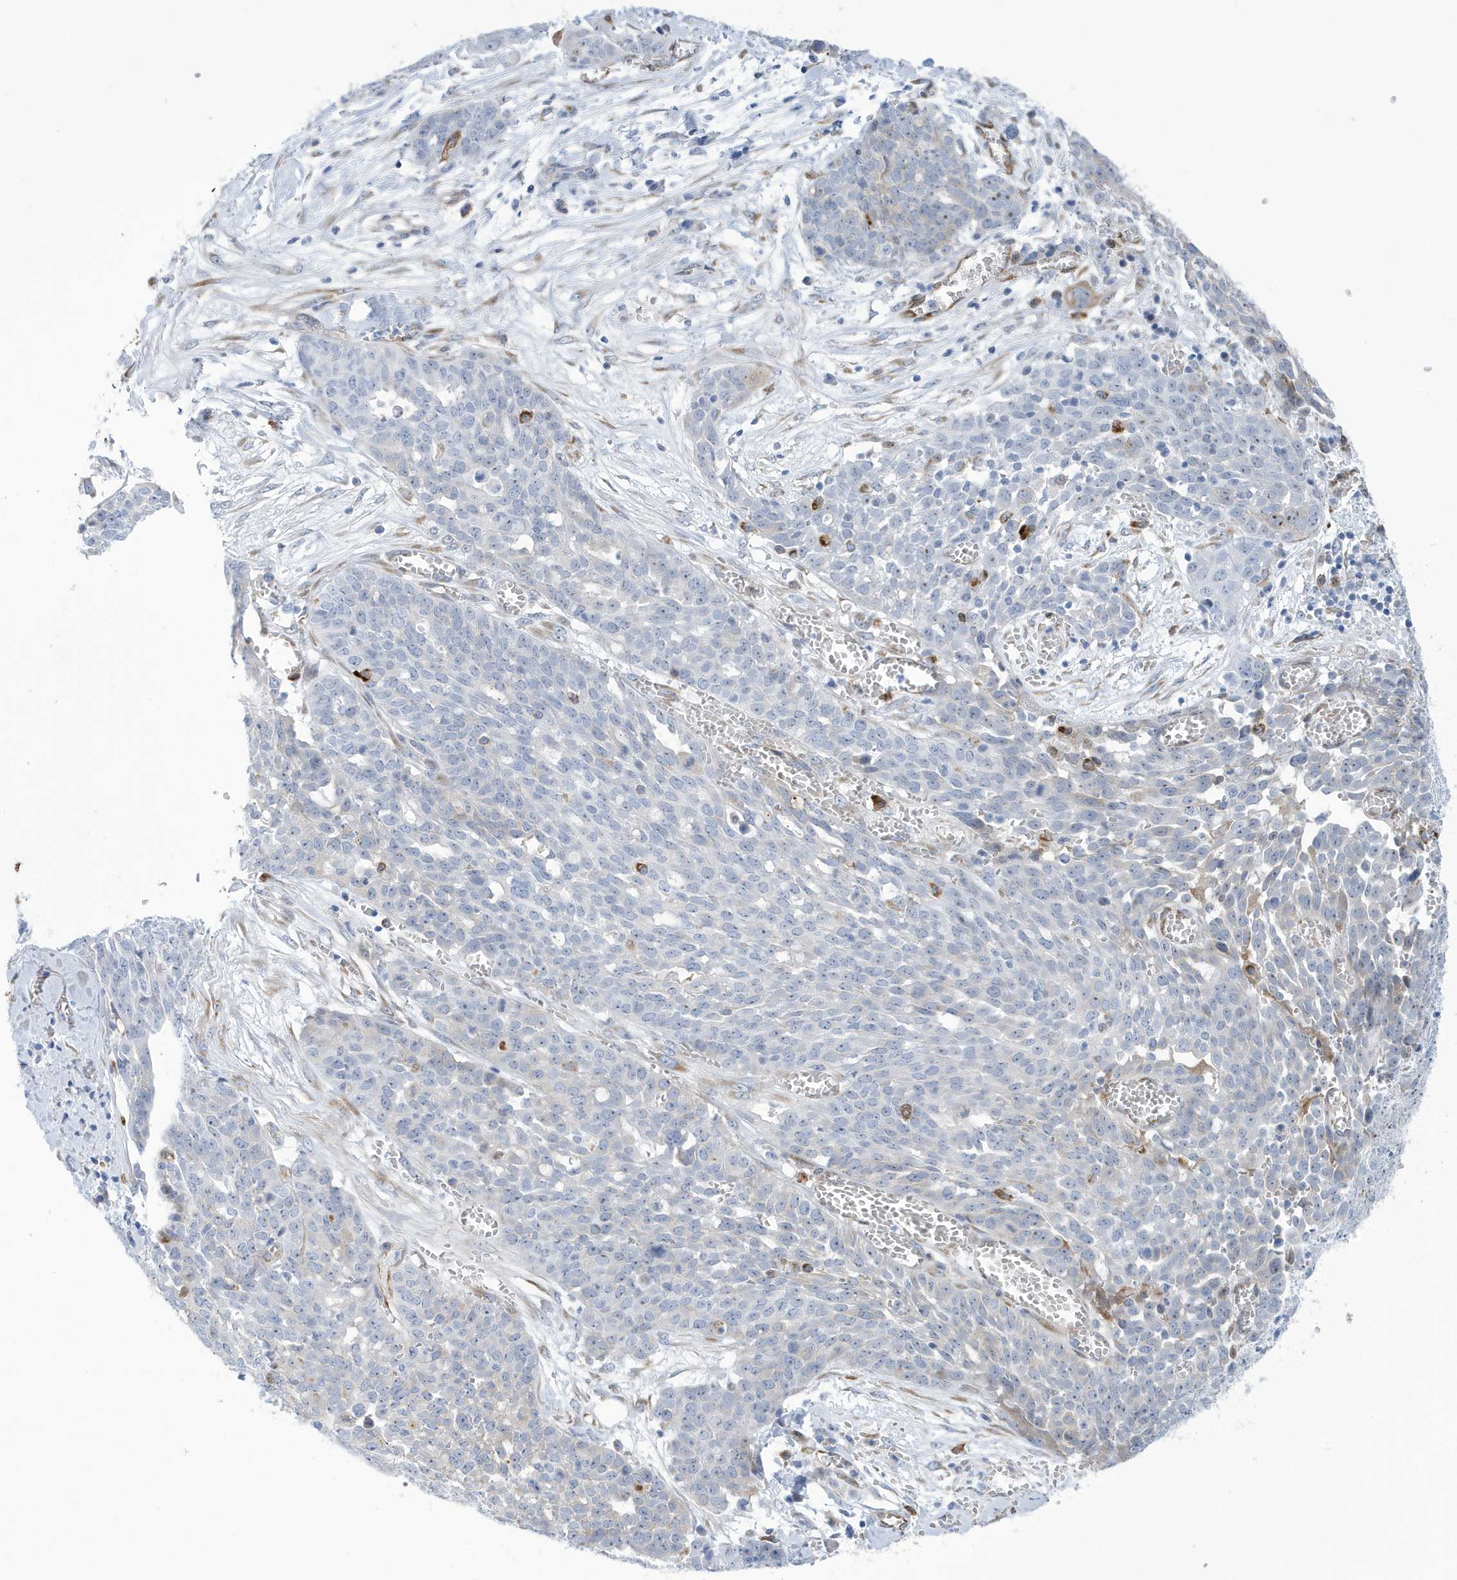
{"staining": {"intensity": "negative", "quantity": "none", "location": "none"}, "tissue": "ovarian cancer", "cell_type": "Tumor cells", "image_type": "cancer", "snomed": [{"axis": "morphology", "description": "Cystadenocarcinoma, serous, NOS"}, {"axis": "topography", "description": "Soft tissue"}, {"axis": "topography", "description": "Ovary"}], "caption": "The histopathology image demonstrates no significant expression in tumor cells of ovarian cancer. (Brightfield microscopy of DAB (3,3'-diaminobenzidine) IHC at high magnification).", "gene": "SEMA3F", "patient": {"sex": "female", "age": 57}}